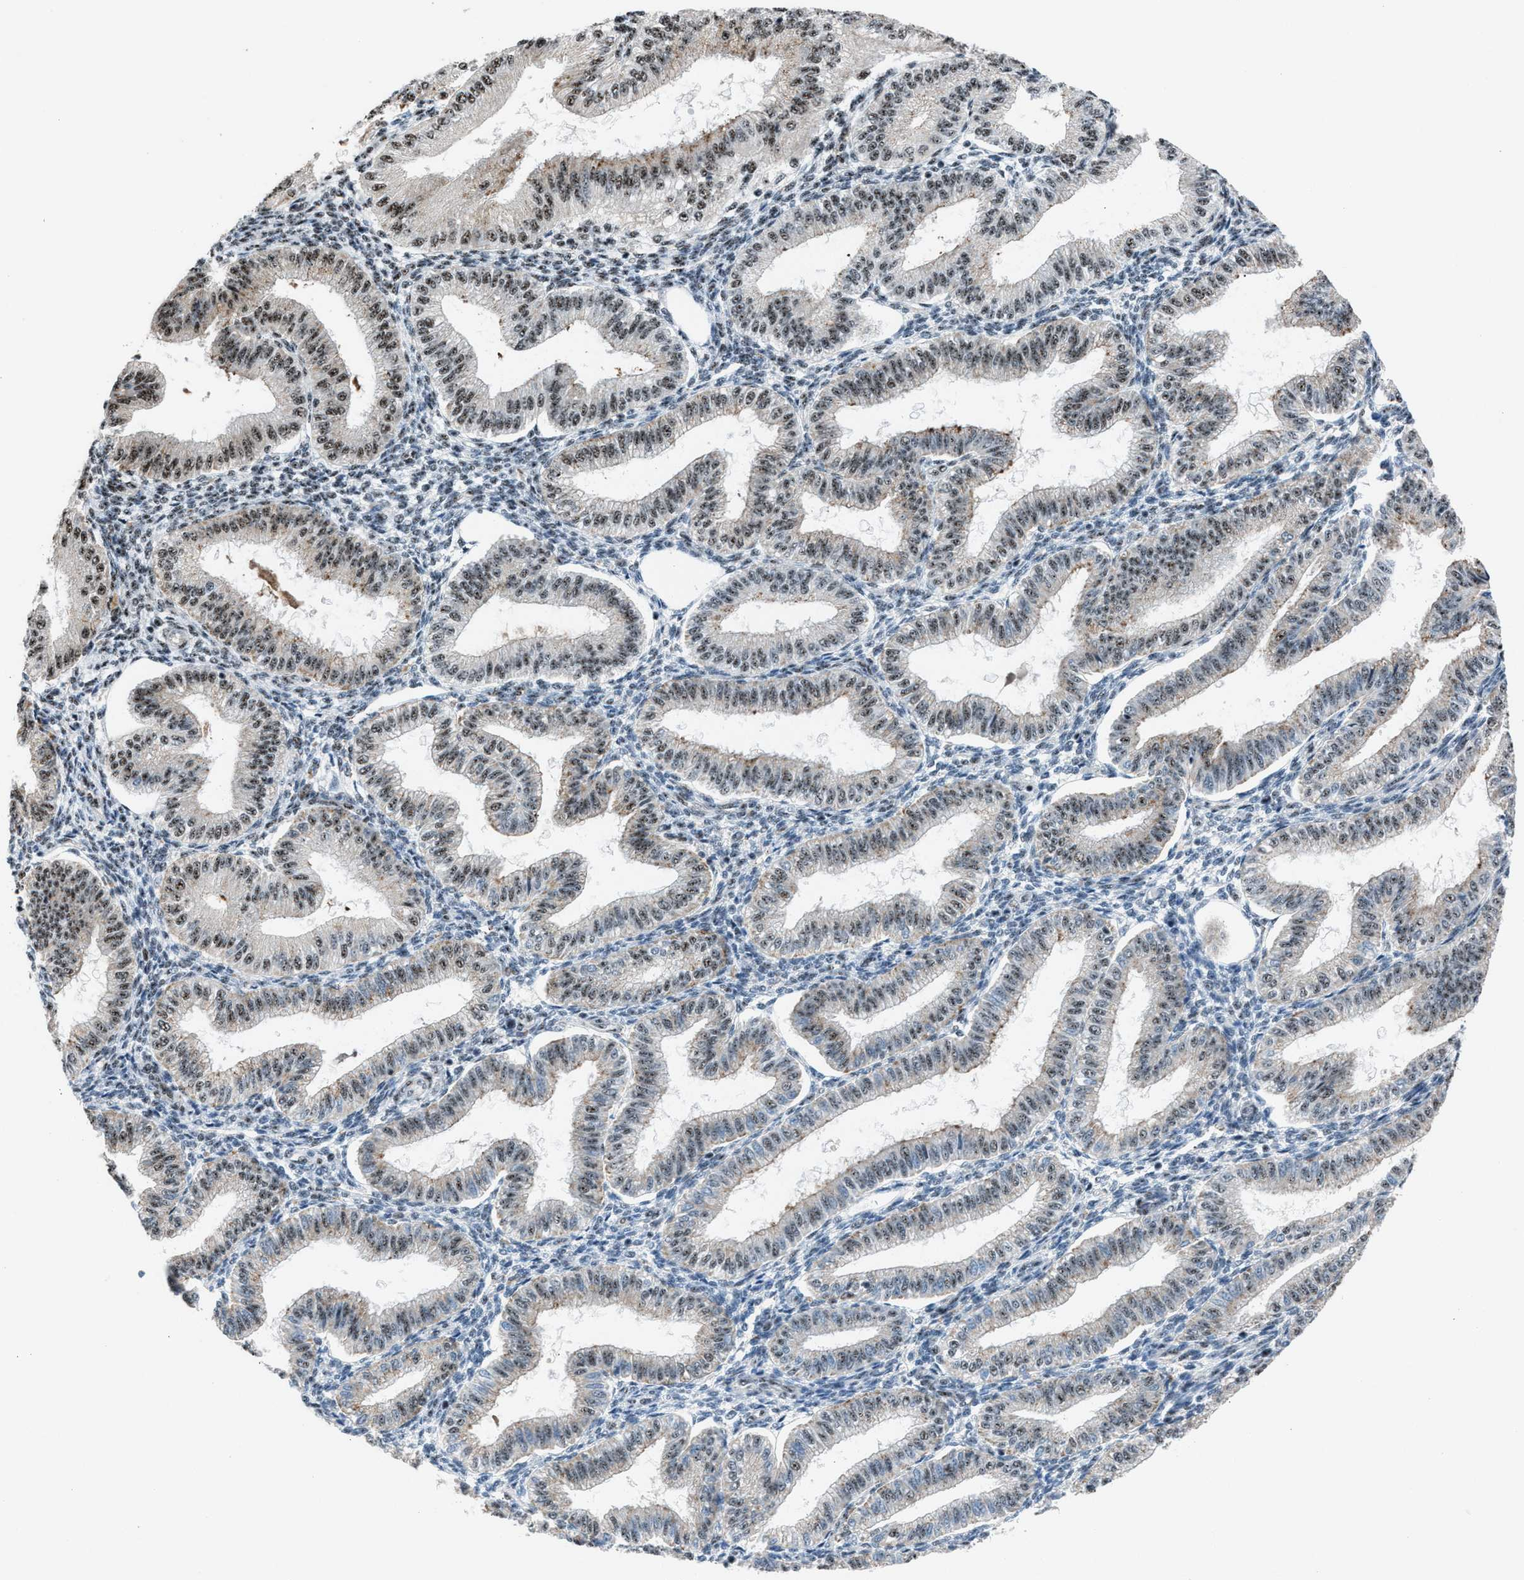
{"staining": {"intensity": "negative", "quantity": "none", "location": "none"}, "tissue": "endometrium", "cell_type": "Cells in endometrial stroma", "image_type": "normal", "snomed": [{"axis": "morphology", "description": "Normal tissue, NOS"}, {"axis": "topography", "description": "Endometrium"}], "caption": "The histopathology image reveals no significant expression in cells in endometrial stroma of endometrium. (Stains: DAB immunohistochemistry (IHC) with hematoxylin counter stain, Microscopy: brightfield microscopy at high magnification).", "gene": "CENPP", "patient": {"sex": "female", "age": 39}}